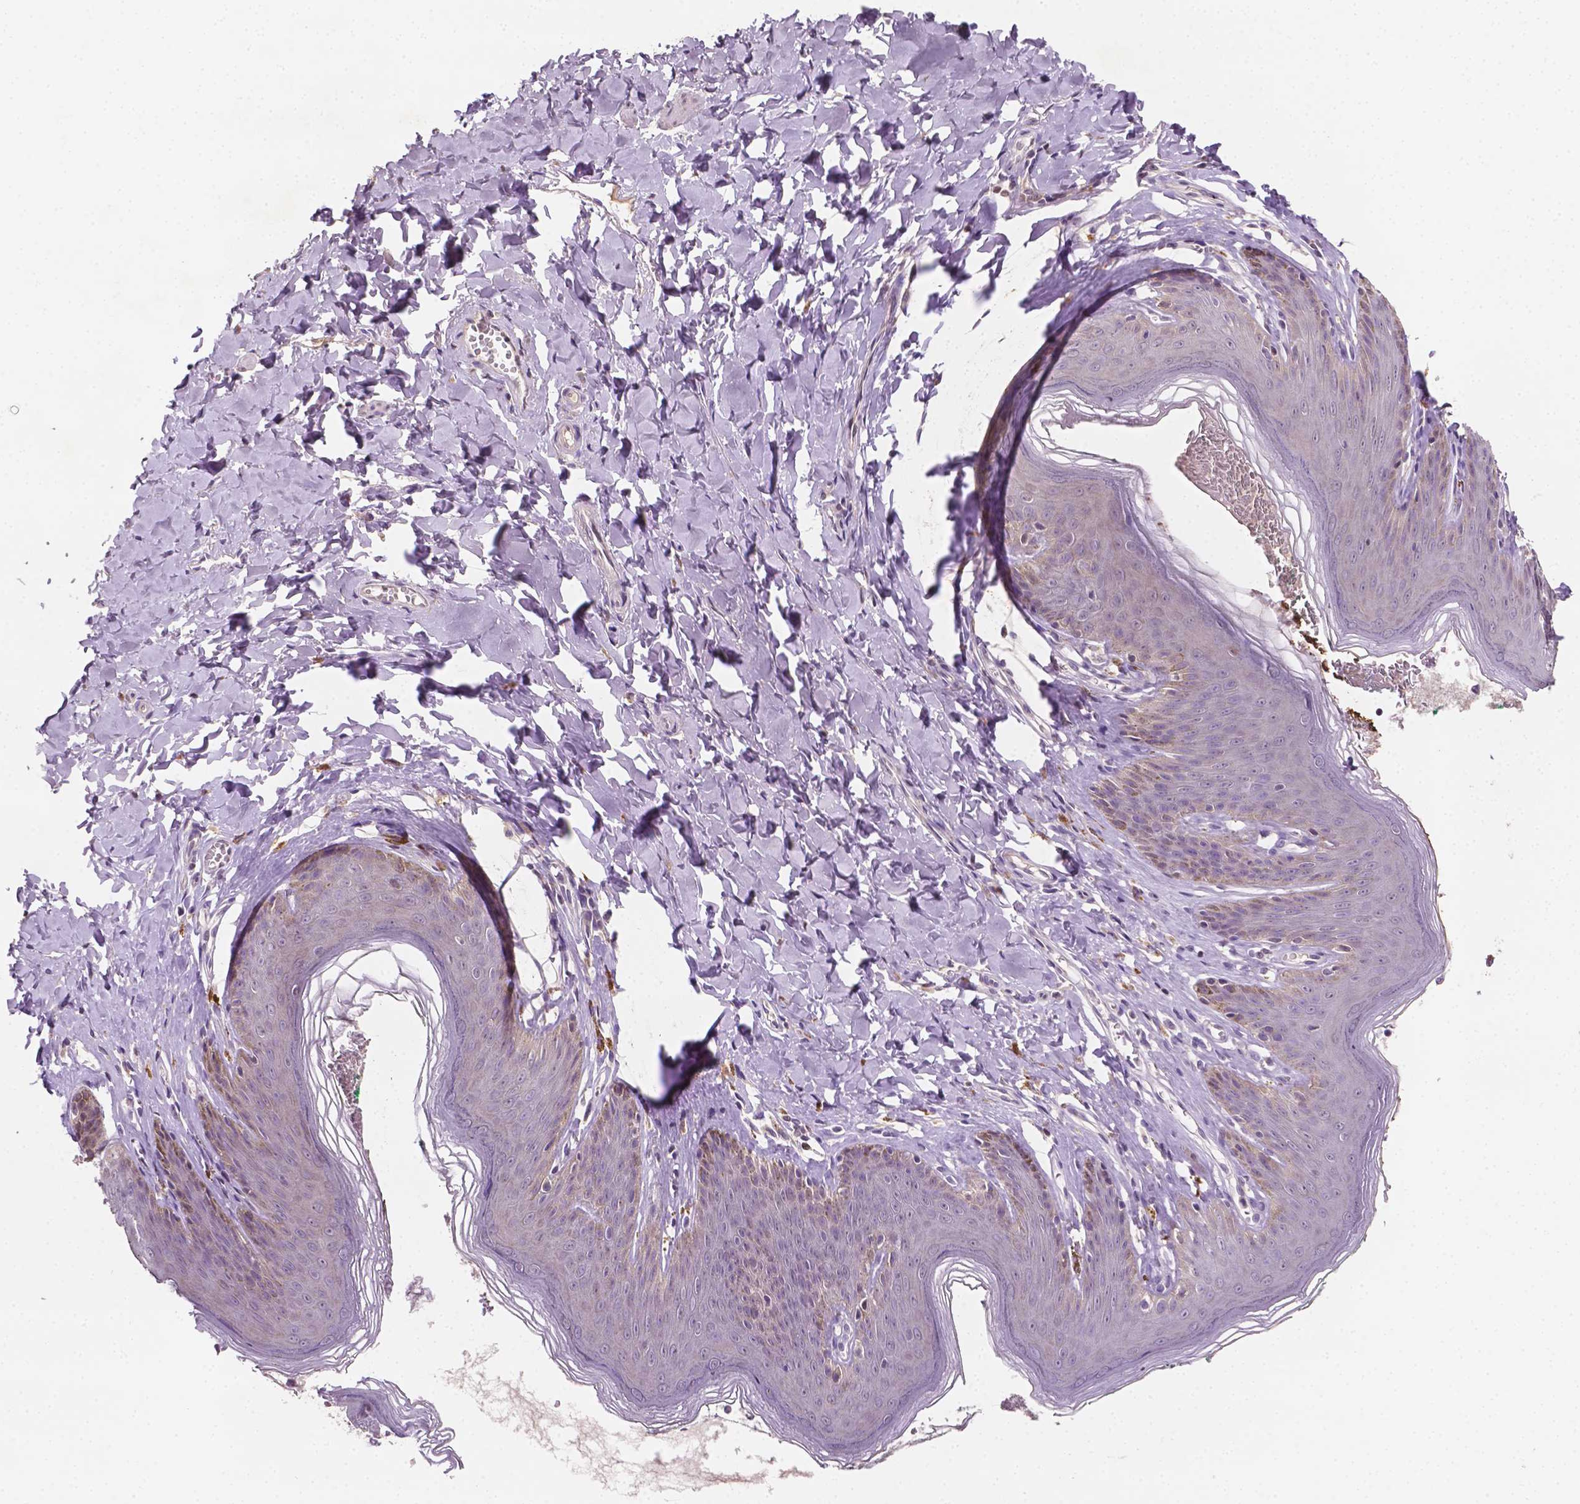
{"staining": {"intensity": "moderate", "quantity": "<25%", "location": "cytoplasmic/membranous"}, "tissue": "skin", "cell_type": "Epidermal cells", "image_type": "normal", "snomed": [{"axis": "morphology", "description": "Normal tissue, NOS"}, {"axis": "topography", "description": "Vulva"}, {"axis": "topography", "description": "Peripheral nerve tissue"}], "caption": "DAB immunohistochemical staining of benign skin displays moderate cytoplasmic/membranous protein positivity in about <25% of epidermal cells. Using DAB (3,3'-diaminobenzidine) (brown) and hematoxylin (blue) stains, captured at high magnification using brightfield microscopy.", "gene": "MROH6", "patient": {"sex": "female", "age": 66}}